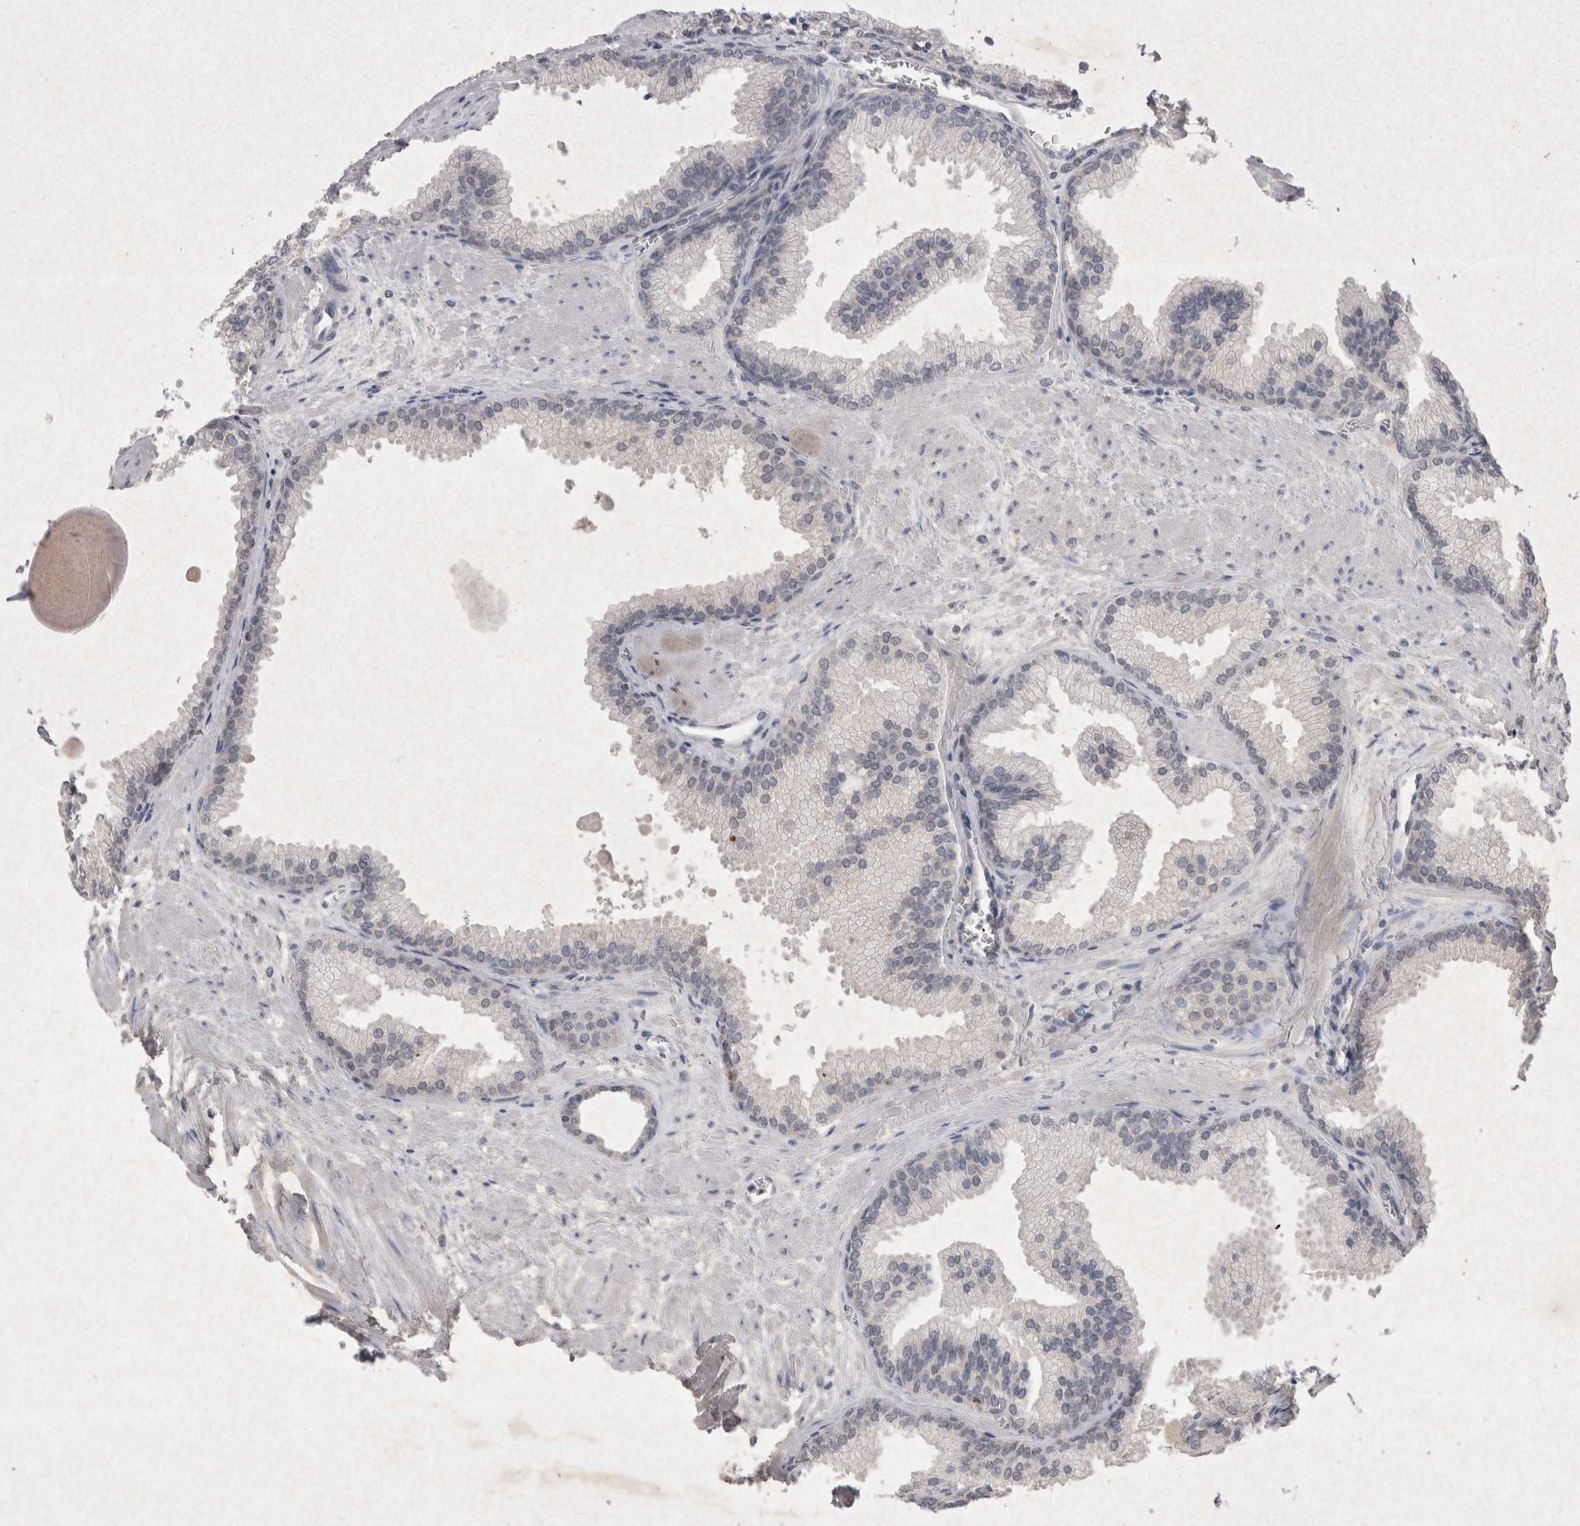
{"staining": {"intensity": "negative", "quantity": "none", "location": "none"}, "tissue": "prostate cancer", "cell_type": "Tumor cells", "image_type": "cancer", "snomed": [{"axis": "morphology", "description": "Adenocarcinoma, Low grade"}, {"axis": "topography", "description": "Prostate"}], "caption": "This is an immunohistochemistry micrograph of human prostate cancer (low-grade adenocarcinoma). There is no staining in tumor cells.", "gene": "LYVE1", "patient": {"sex": "male", "age": 59}}